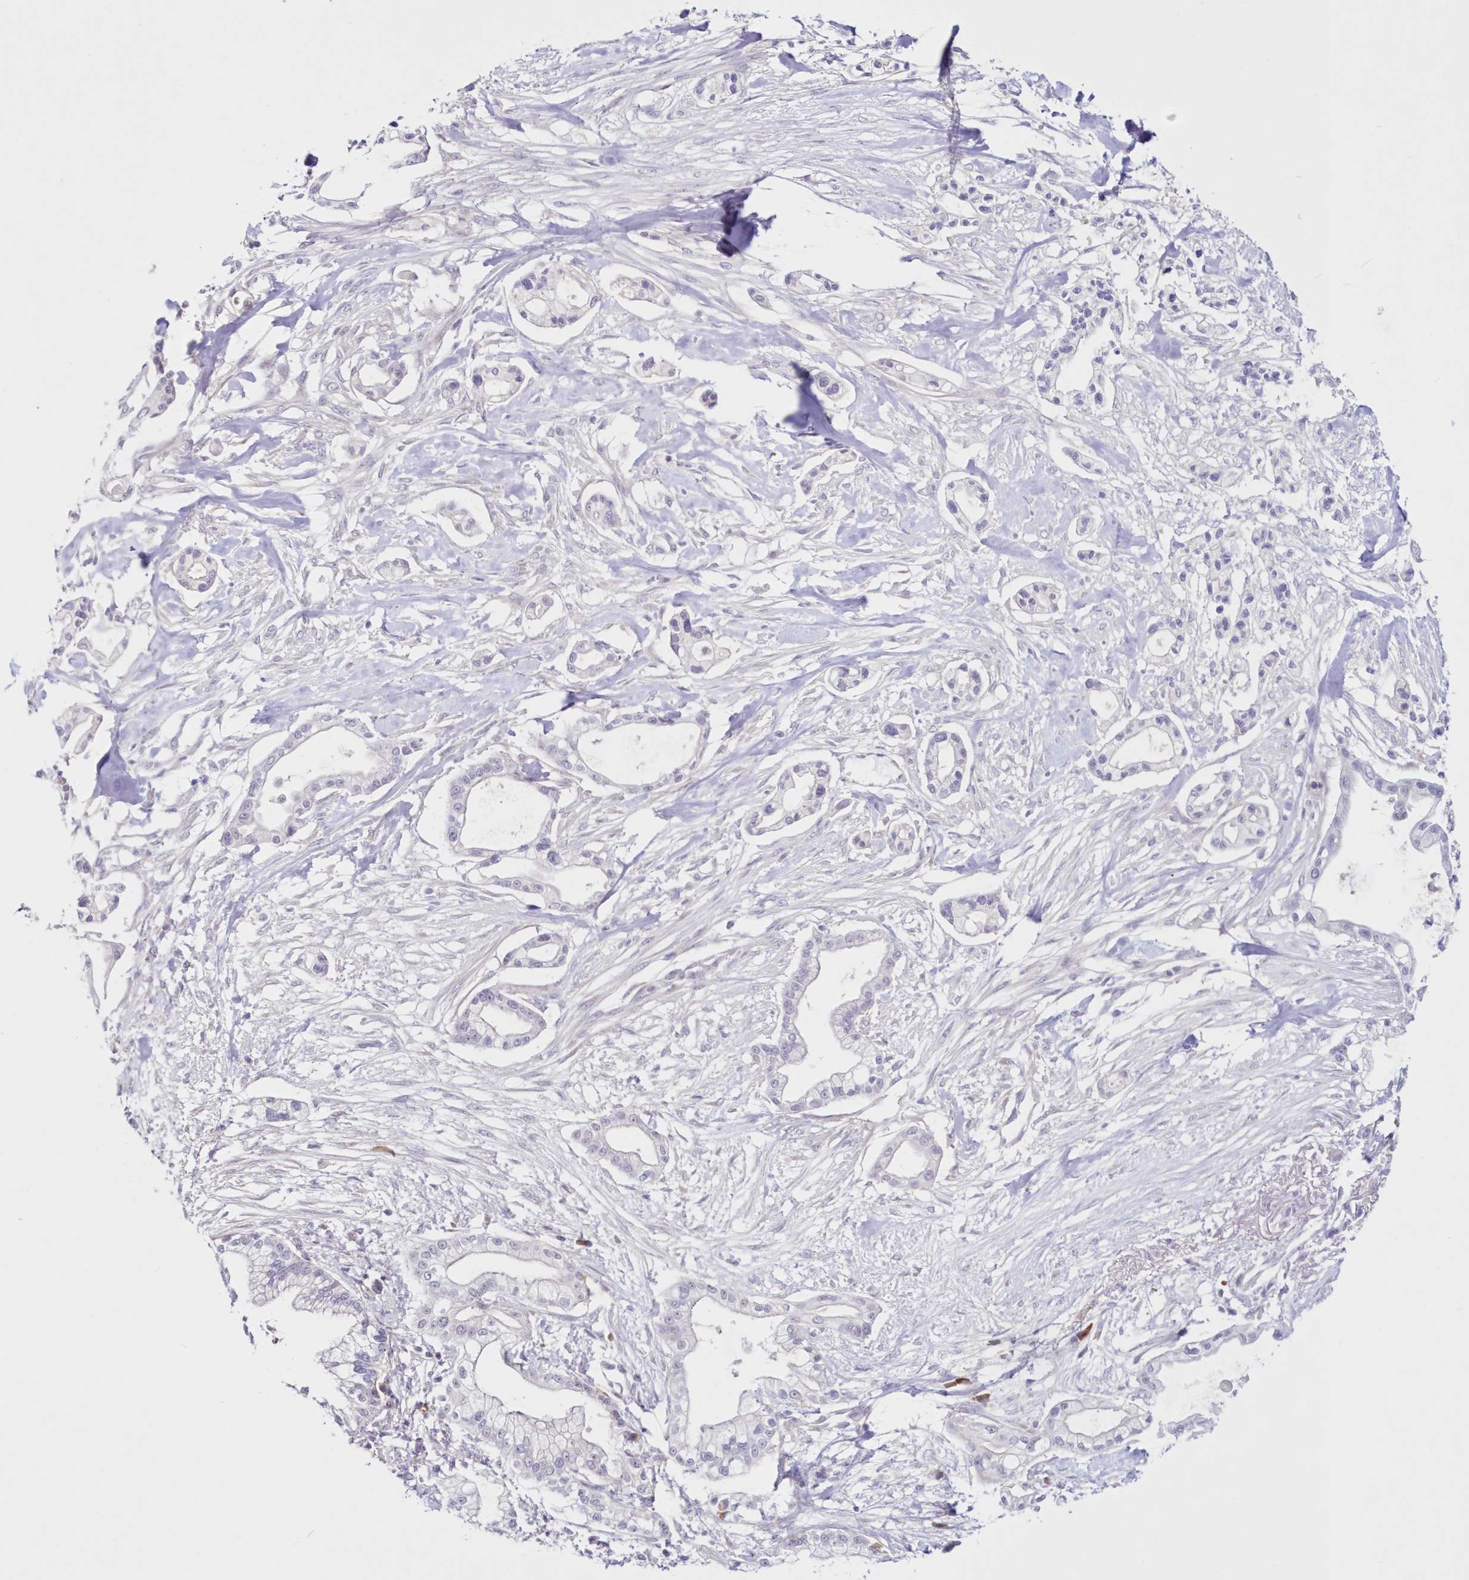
{"staining": {"intensity": "negative", "quantity": "none", "location": "none"}, "tissue": "pancreatic cancer", "cell_type": "Tumor cells", "image_type": "cancer", "snomed": [{"axis": "morphology", "description": "Adenocarcinoma, NOS"}, {"axis": "topography", "description": "Pancreas"}], "caption": "Tumor cells are negative for brown protein staining in pancreatic adenocarcinoma. The staining is performed using DAB brown chromogen with nuclei counter-stained in using hematoxylin.", "gene": "SNED1", "patient": {"sex": "male", "age": 68}}